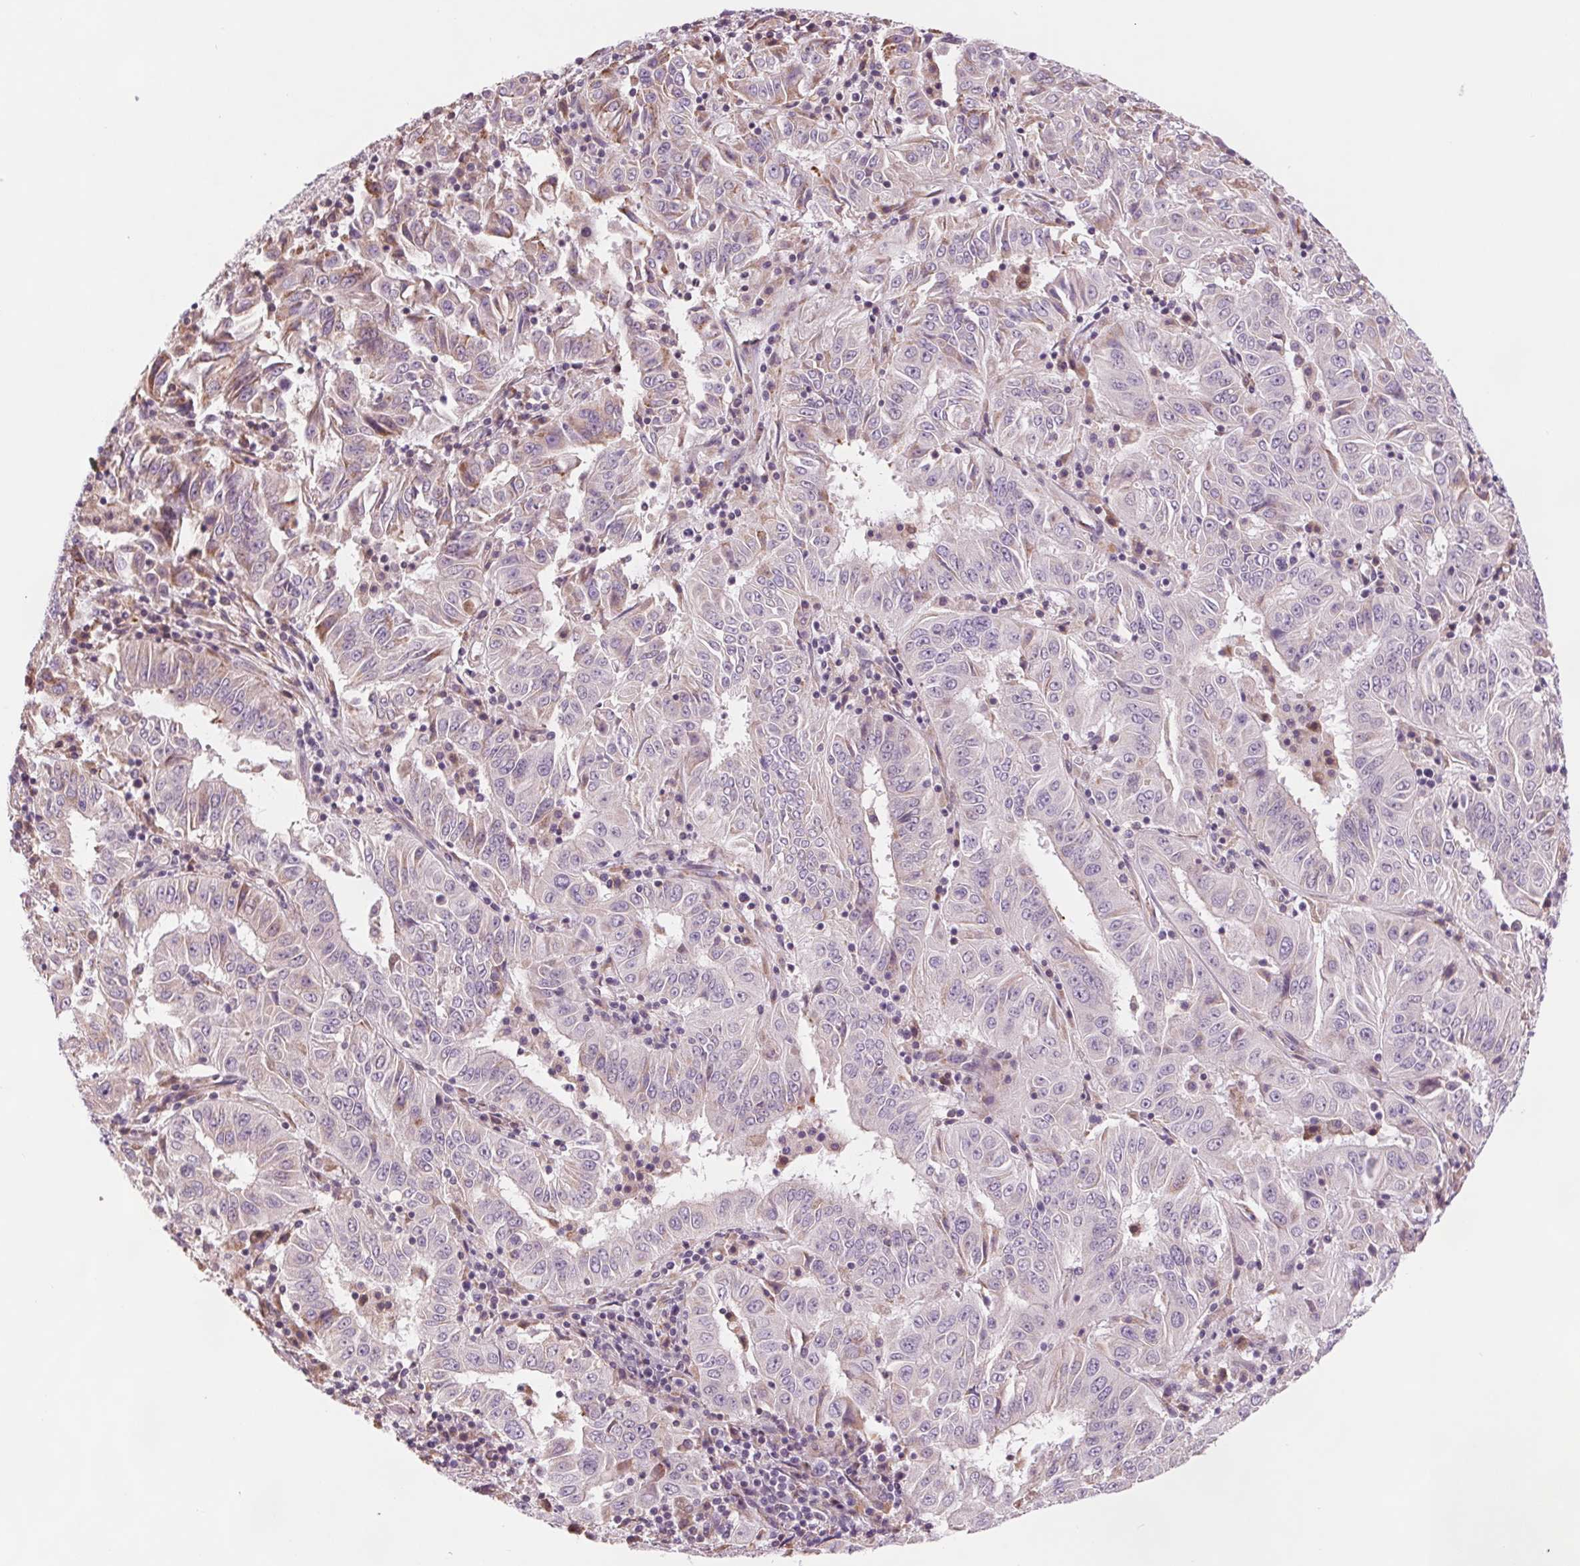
{"staining": {"intensity": "weak", "quantity": "<25%", "location": "cytoplasmic/membranous"}, "tissue": "pancreatic cancer", "cell_type": "Tumor cells", "image_type": "cancer", "snomed": [{"axis": "morphology", "description": "Adenocarcinoma, NOS"}, {"axis": "topography", "description": "Pancreas"}], "caption": "The image demonstrates no significant expression in tumor cells of adenocarcinoma (pancreatic).", "gene": "SAMD5", "patient": {"sex": "male", "age": 63}}